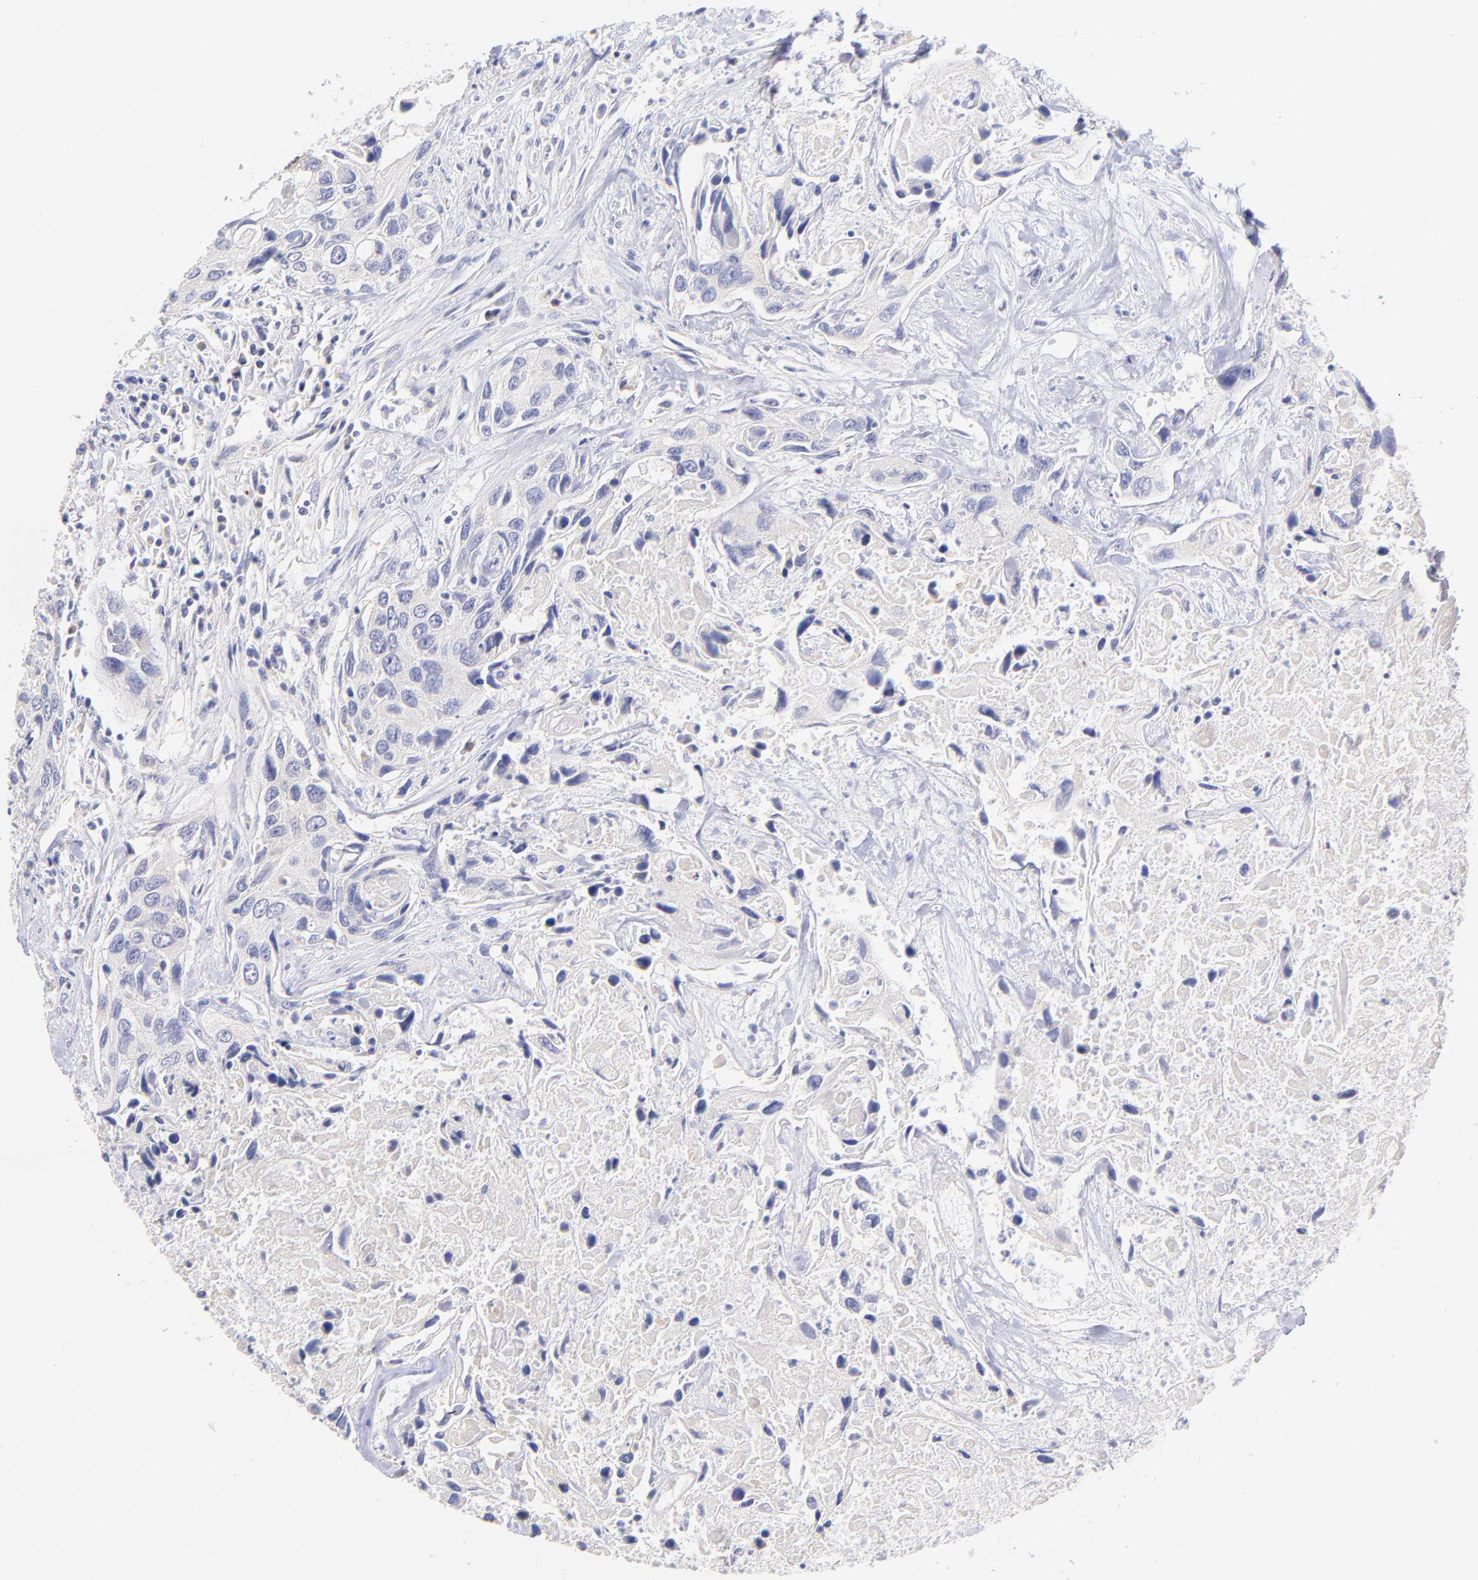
{"staining": {"intensity": "negative", "quantity": "none", "location": "none"}, "tissue": "urothelial cancer", "cell_type": "Tumor cells", "image_type": "cancer", "snomed": [{"axis": "morphology", "description": "Urothelial carcinoma, High grade"}, {"axis": "topography", "description": "Urinary bladder"}], "caption": "DAB (3,3'-diaminobenzidine) immunohistochemical staining of human urothelial carcinoma (high-grade) demonstrates no significant expression in tumor cells.", "gene": "NDUFB7", "patient": {"sex": "male", "age": 71}}